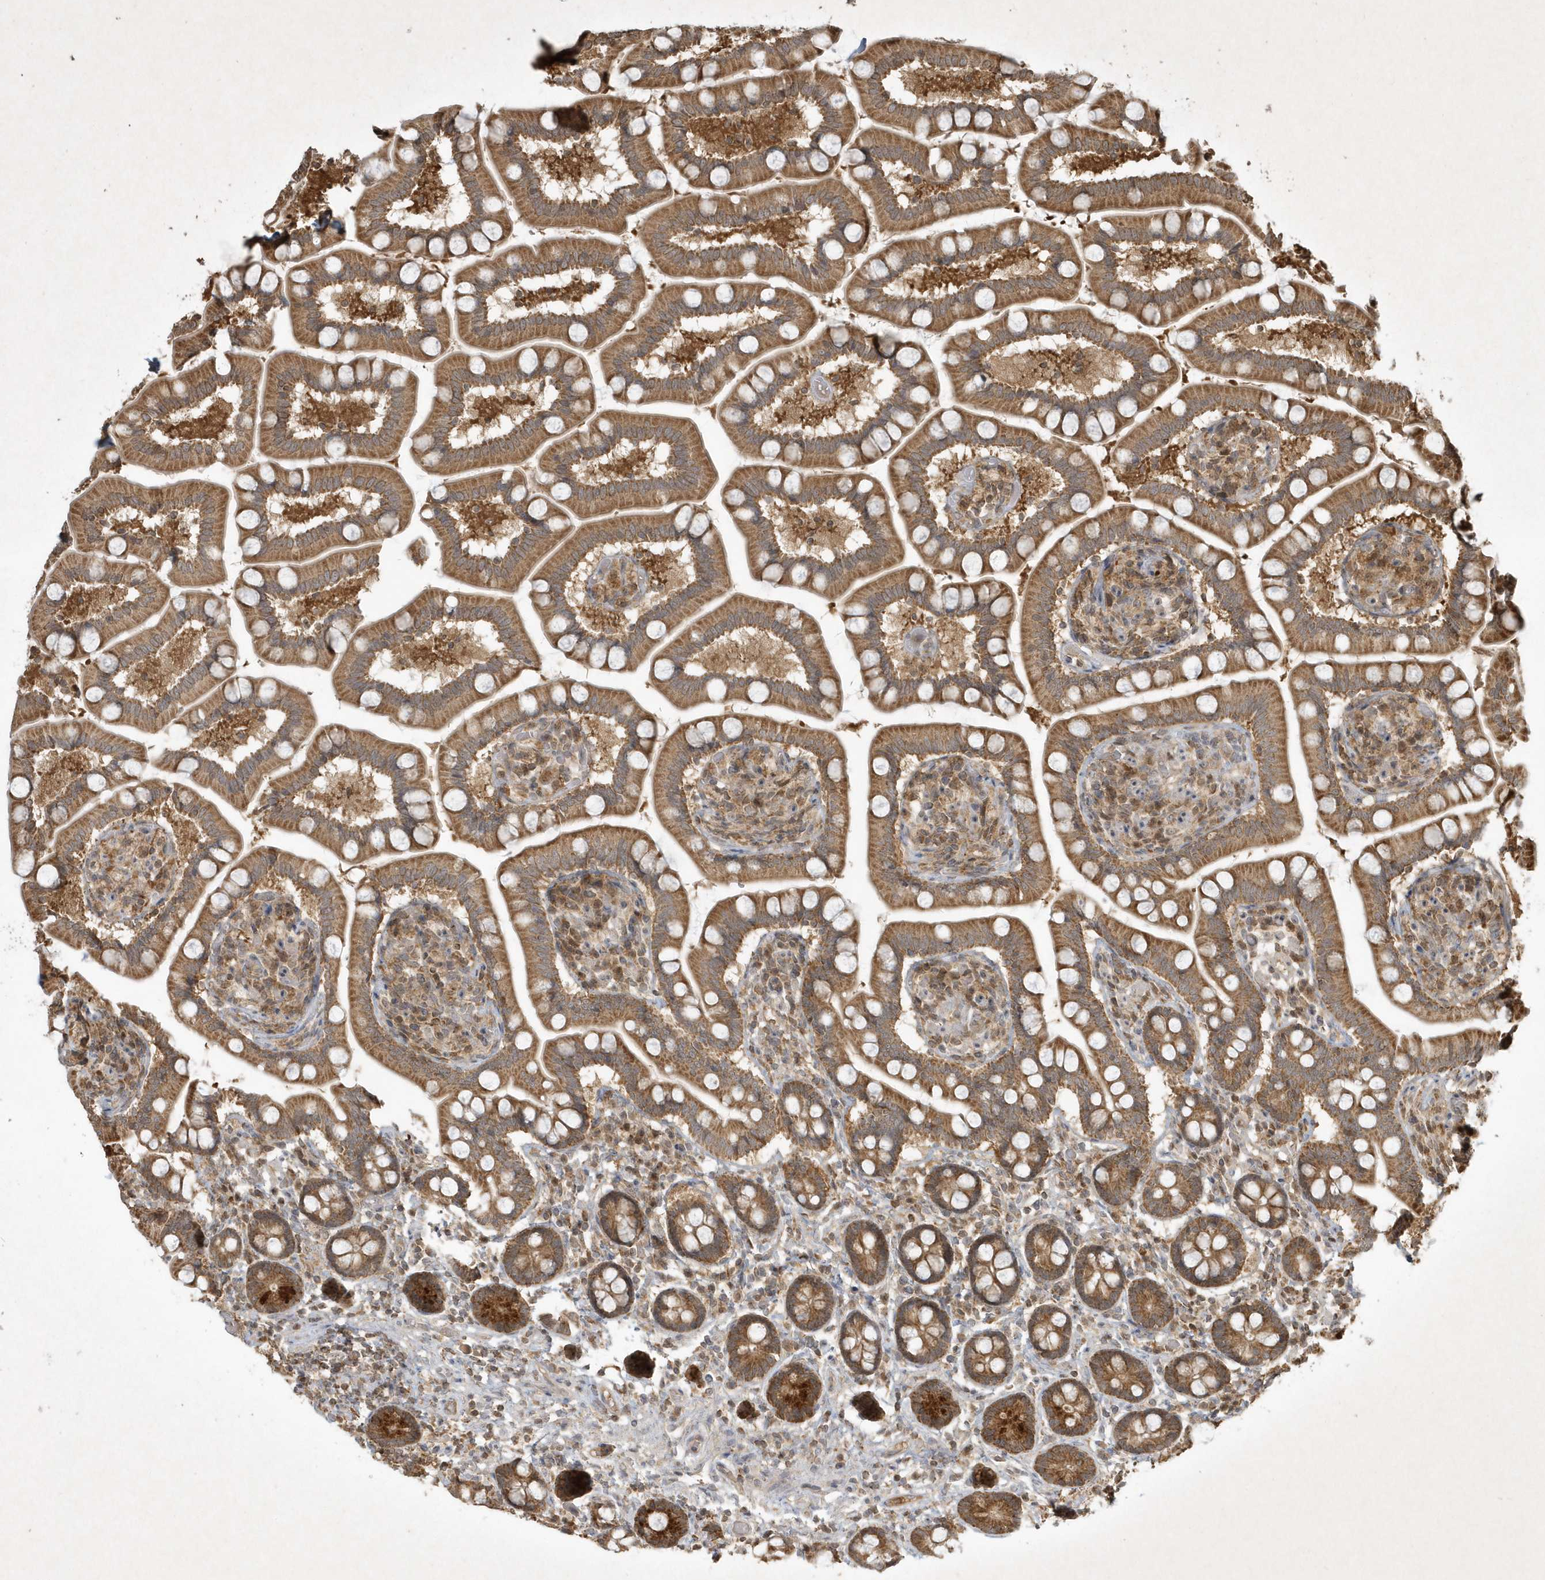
{"staining": {"intensity": "moderate", "quantity": ">75%", "location": "cytoplasmic/membranous"}, "tissue": "small intestine", "cell_type": "Glandular cells", "image_type": "normal", "snomed": [{"axis": "morphology", "description": "Normal tissue, NOS"}, {"axis": "topography", "description": "Small intestine"}], "caption": "Immunohistochemistry (DAB) staining of benign small intestine reveals moderate cytoplasmic/membranous protein staining in about >75% of glandular cells.", "gene": "PLTP", "patient": {"sex": "female", "age": 64}}